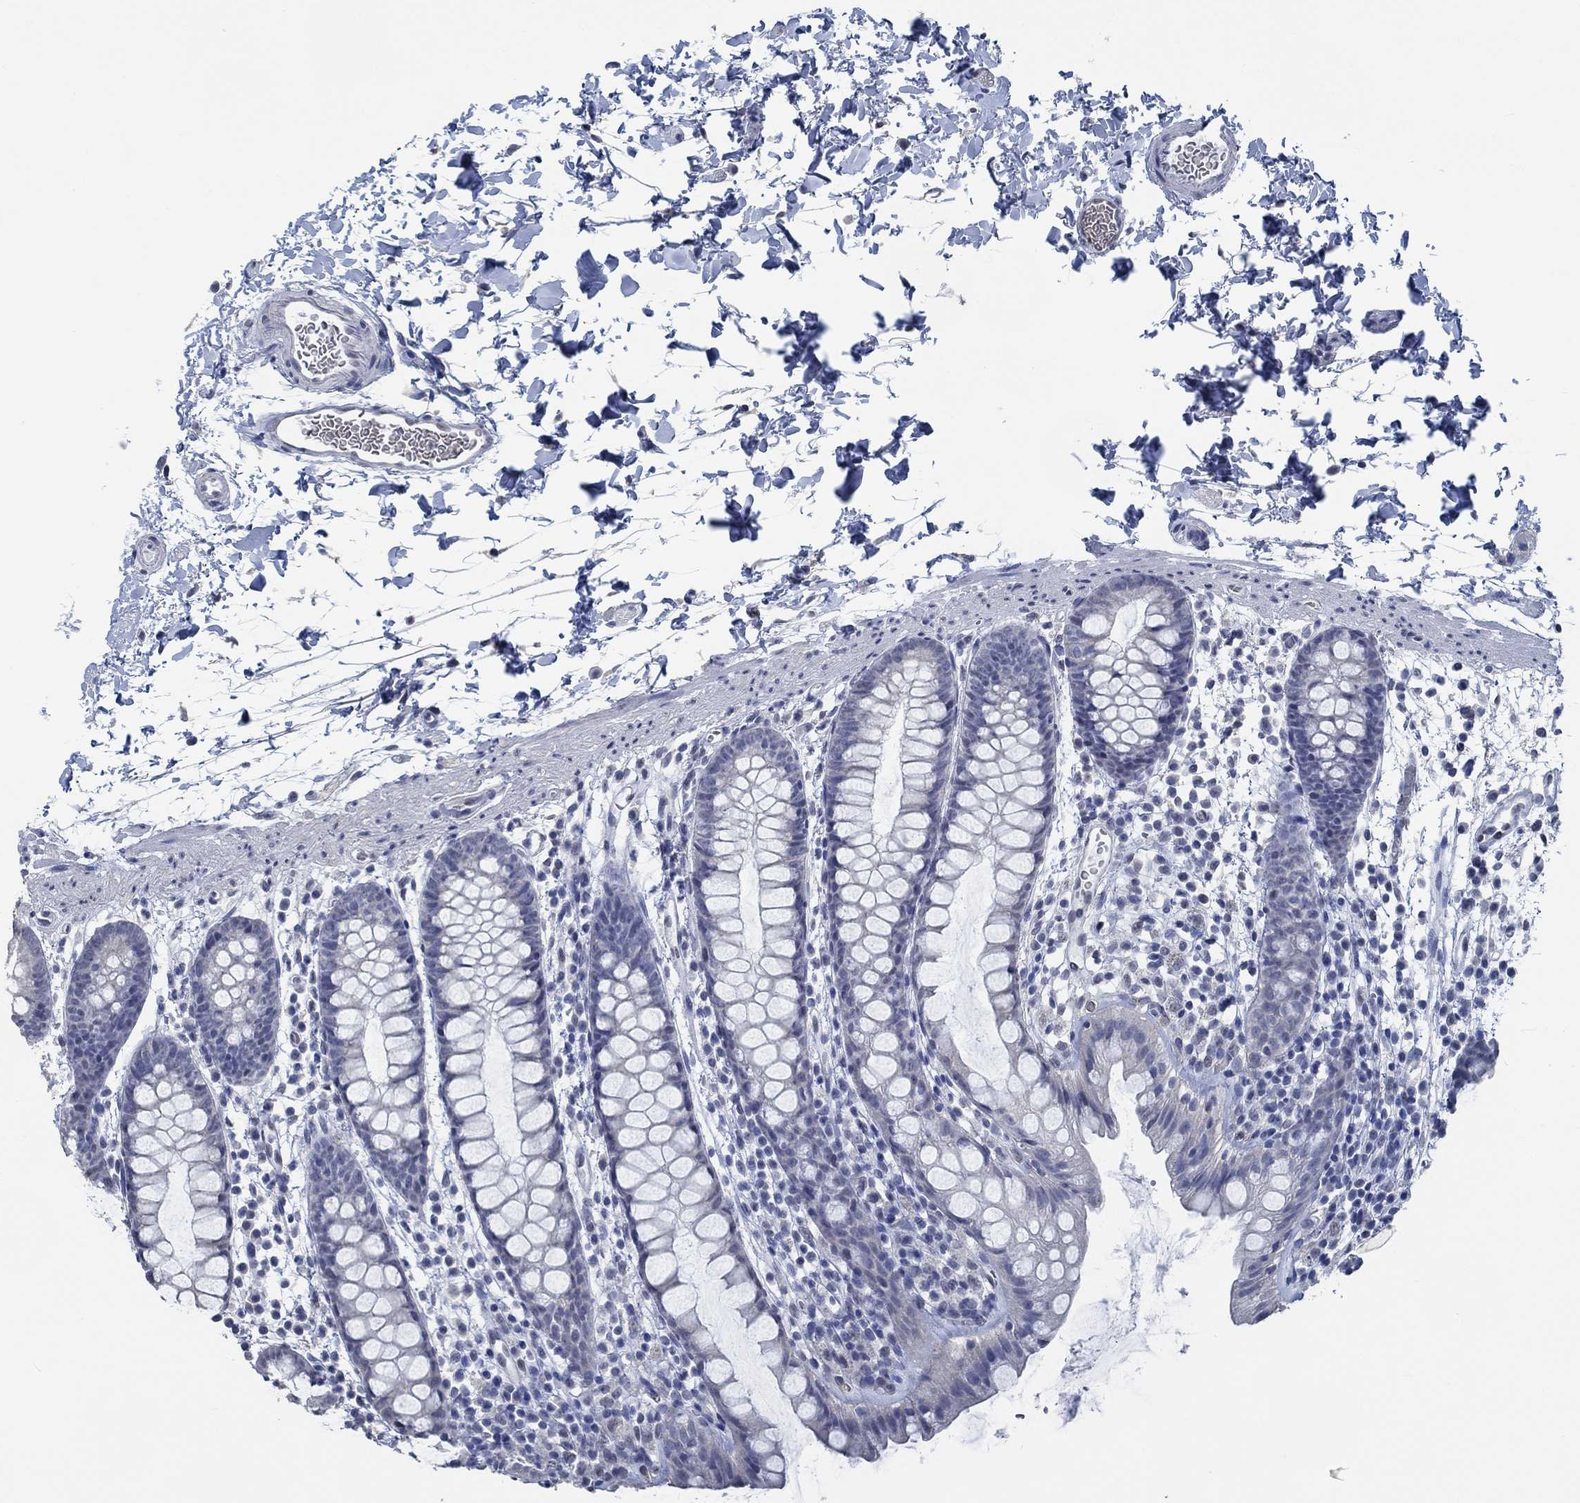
{"staining": {"intensity": "negative", "quantity": "none", "location": "none"}, "tissue": "rectum", "cell_type": "Glandular cells", "image_type": "normal", "snomed": [{"axis": "morphology", "description": "Normal tissue, NOS"}, {"axis": "topography", "description": "Rectum"}], "caption": "Rectum was stained to show a protein in brown. There is no significant expression in glandular cells. (Stains: DAB (3,3'-diaminobenzidine) immunohistochemistry (IHC) with hematoxylin counter stain, Microscopy: brightfield microscopy at high magnification).", "gene": "OBSCN", "patient": {"sex": "male", "age": 57}}